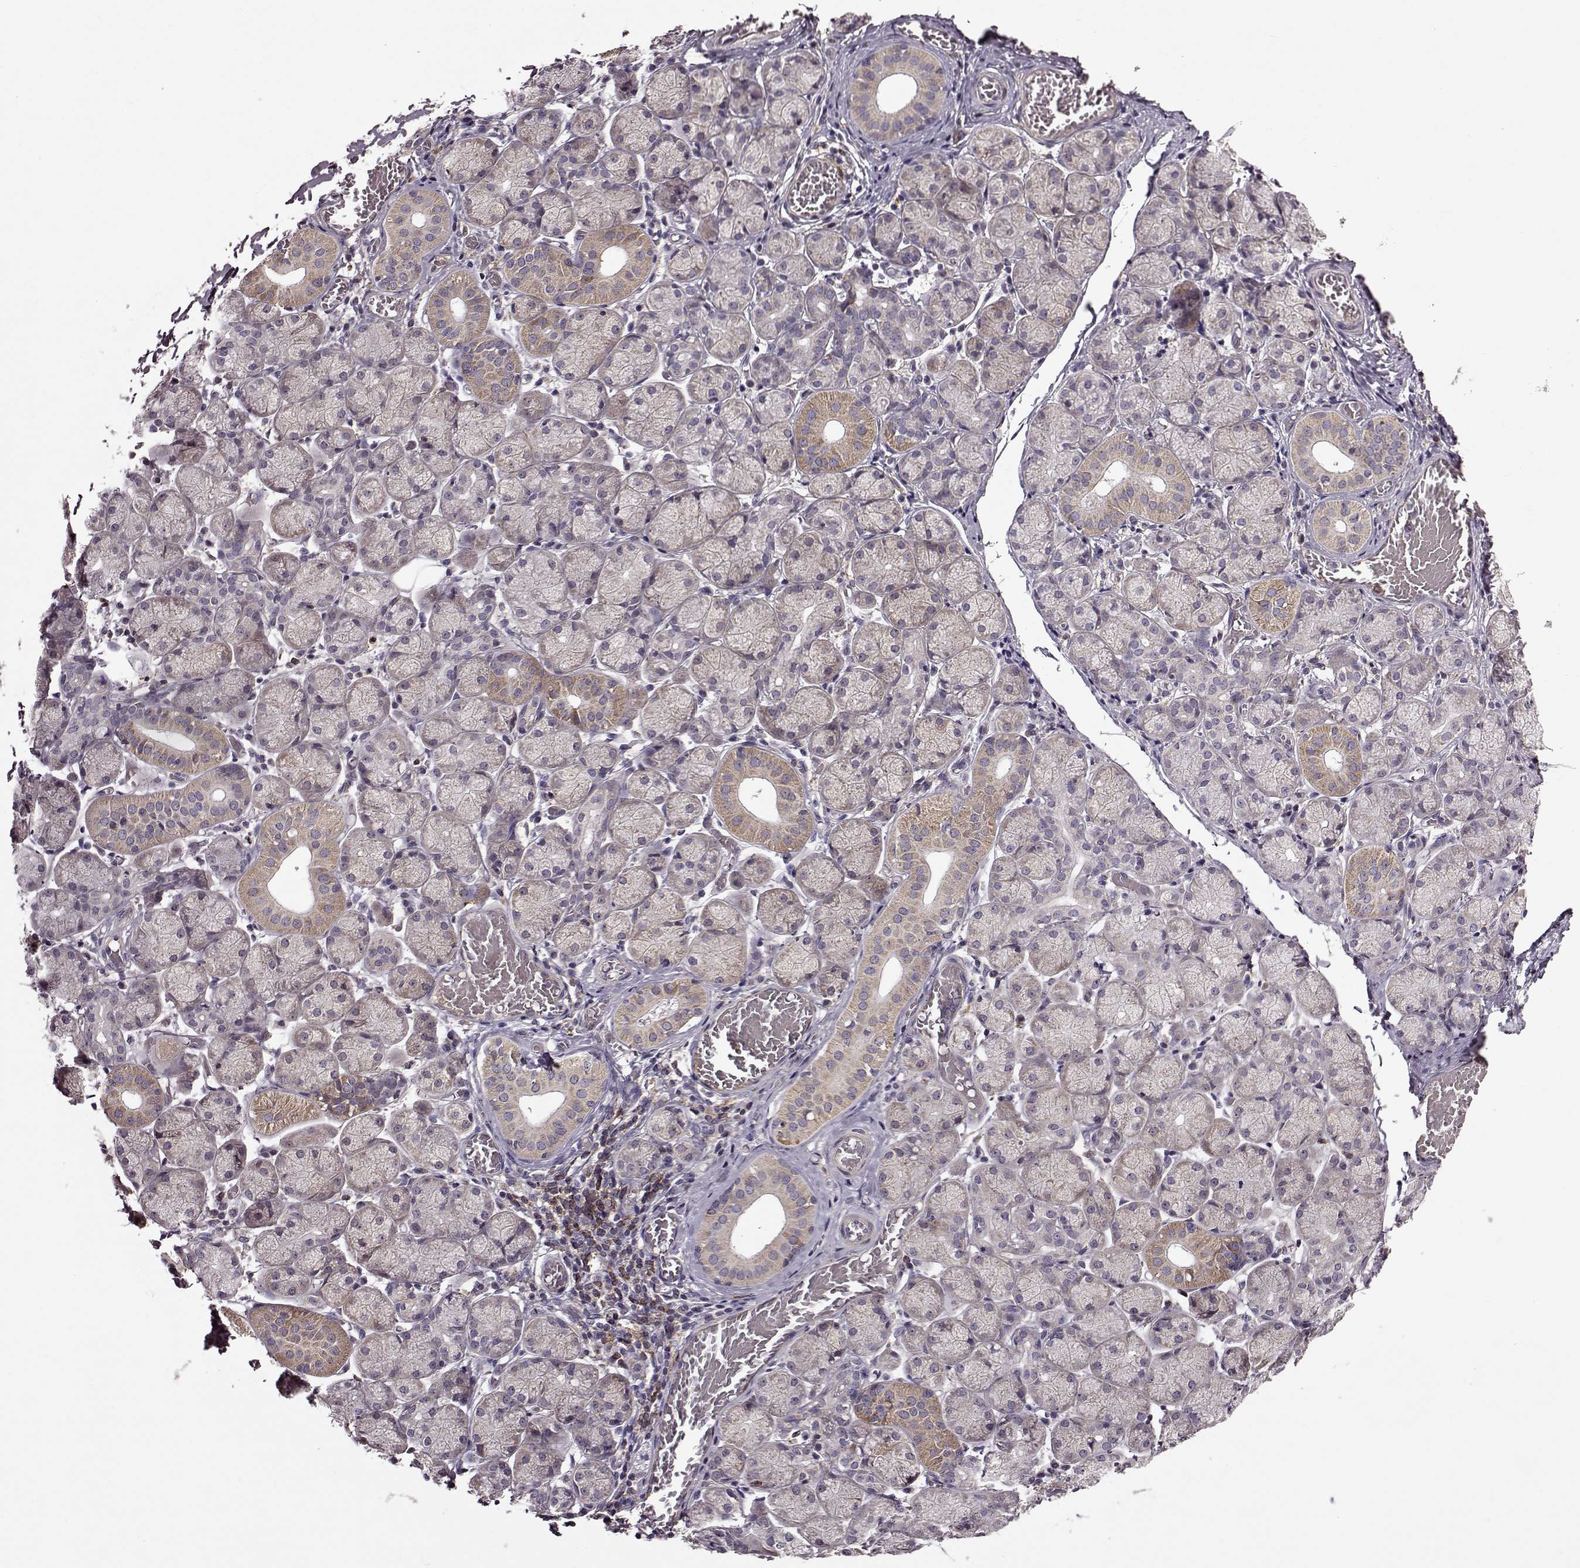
{"staining": {"intensity": "moderate", "quantity": "<25%", "location": "cytoplasmic/membranous"}, "tissue": "salivary gland", "cell_type": "Glandular cells", "image_type": "normal", "snomed": [{"axis": "morphology", "description": "Normal tissue, NOS"}, {"axis": "topography", "description": "Salivary gland"}, {"axis": "topography", "description": "Peripheral nerve tissue"}], "caption": "IHC histopathology image of unremarkable salivary gland stained for a protein (brown), which demonstrates low levels of moderate cytoplasmic/membranous expression in approximately <25% of glandular cells.", "gene": "MTSS1", "patient": {"sex": "female", "age": 24}}